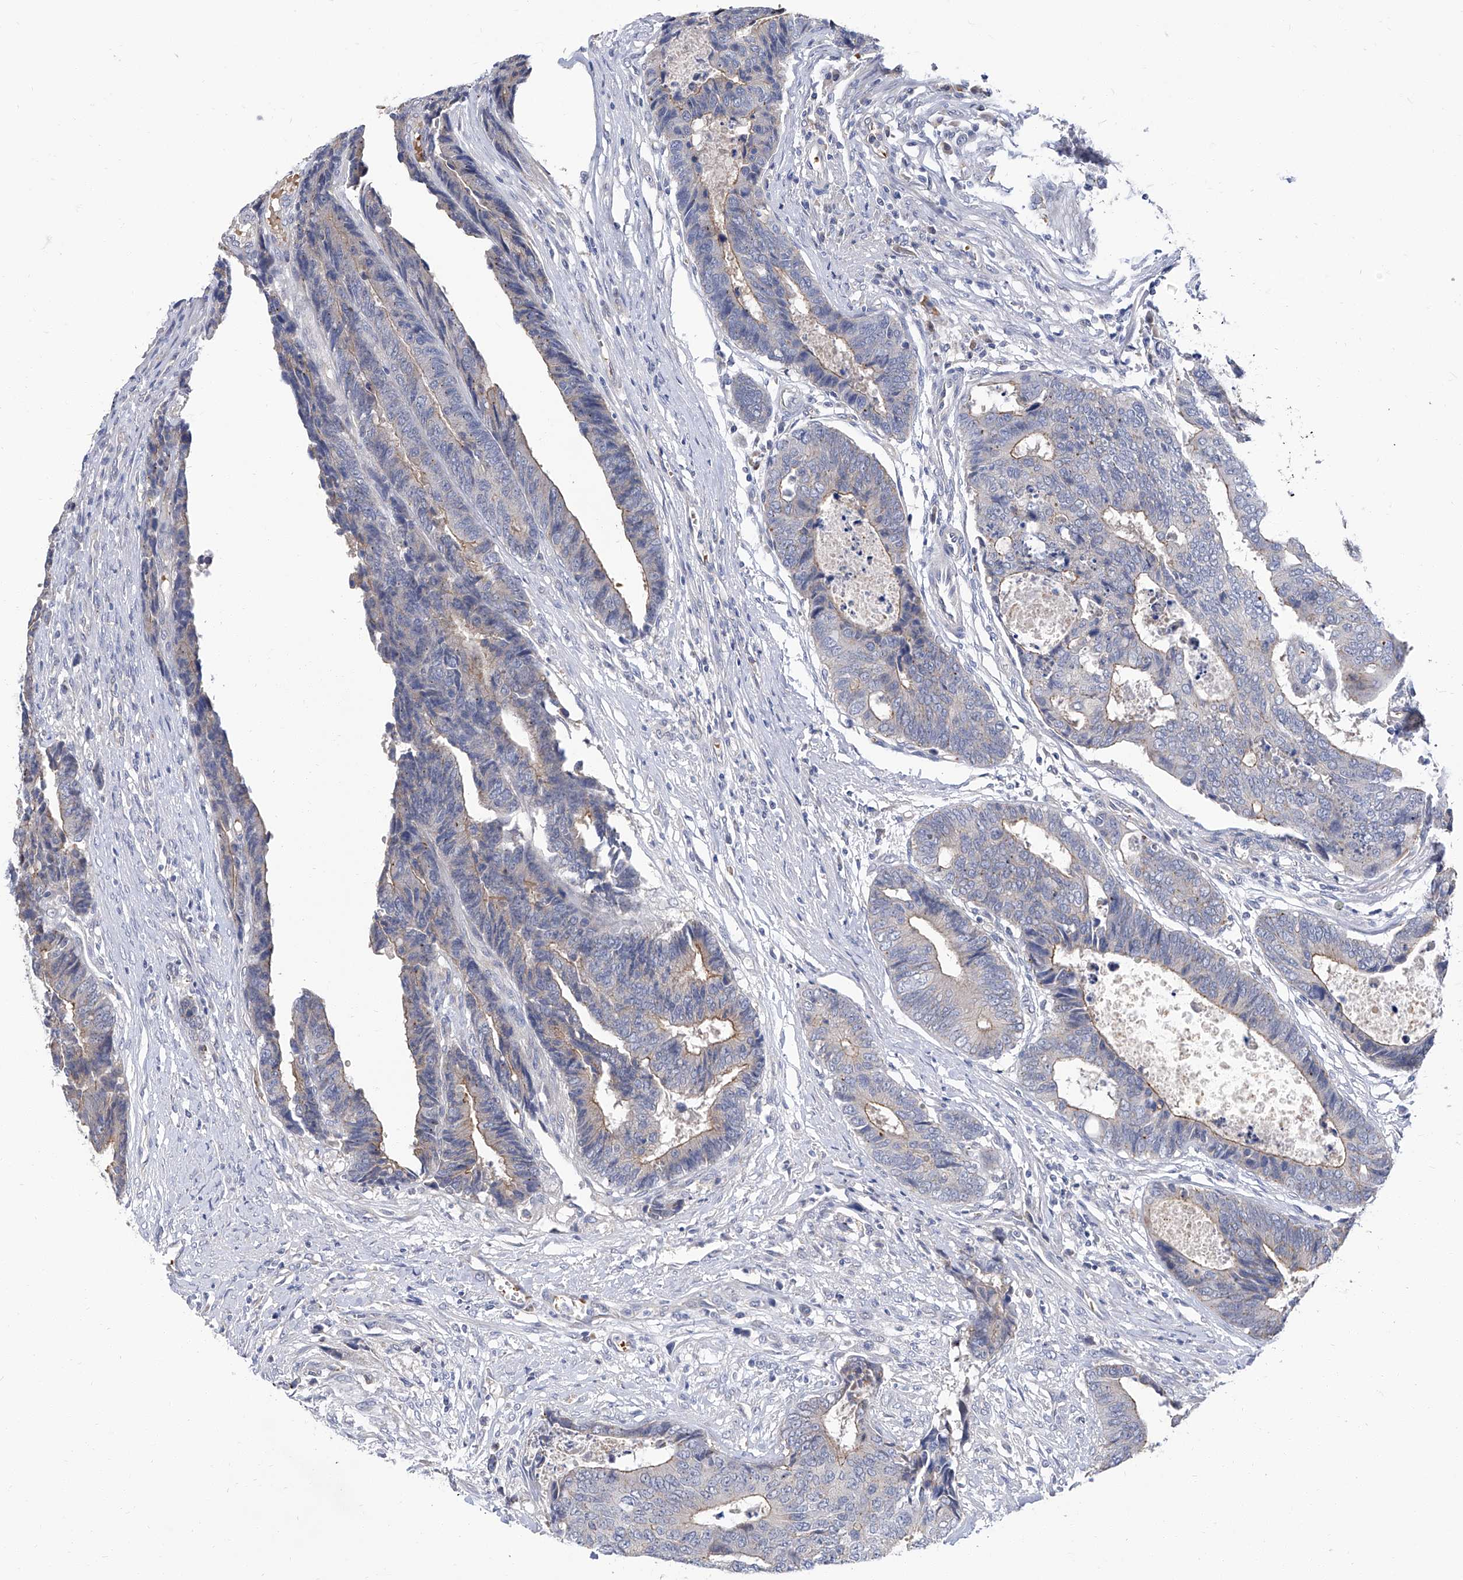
{"staining": {"intensity": "moderate", "quantity": "<25%", "location": "cytoplasmic/membranous"}, "tissue": "colorectal cancer", "cell_type": "Tumor cells", "image_type": "cancer", "snomed": [{"axis": "morphology", "description": "Adenocarcinoma, NOS"}, {"axis": "topography", "description": "Rectum"}], "caption": "Brown immunohistochemical staining in colorectal cancer exhibits moderate cytoplasmic/membranous expression in about <25% of tumor cells.", "gene": "PARD3", "patient": {"sex": "male", "age": 84}}